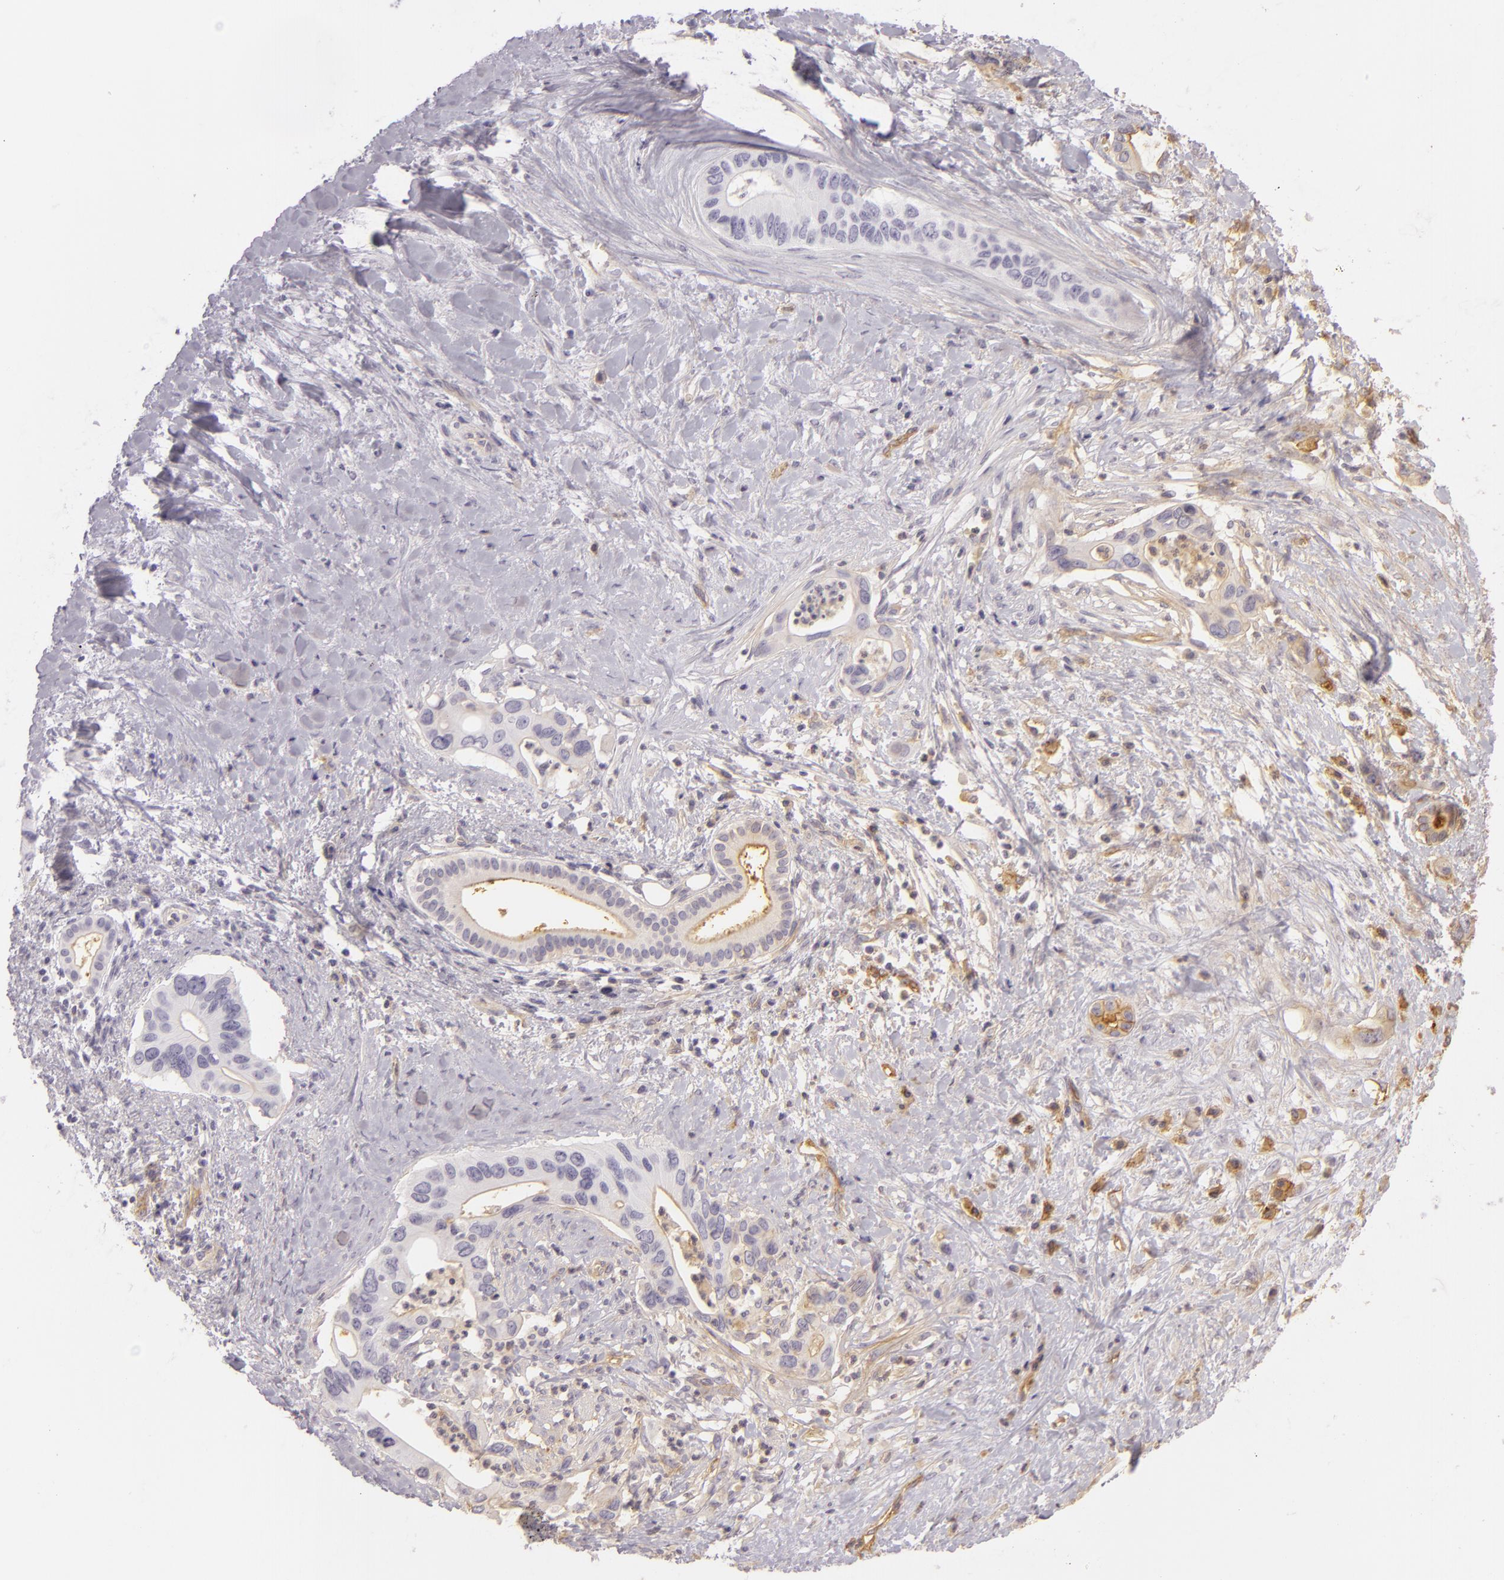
{"staining": {"intensity": "weak", "quantity": ">75%", "location": "cytoplasmic/membranous"}, "tissue": "liver cancer", "cell_type": "Tumor cells", "image_type": "cancer", "snomed": [{"axis": "morphology", "description": "Cholangiocarcinoma"}, {"axis": "topography", "description": "Liver"}], "caption": "Tumor cells exhibit low levels of weak cytoplasmic/membranous staining in about >75% of cells in human liver cancer (cholangiocarcinoma).", "gene": "CD59", "patient": {"sex": "female", "age": 65}}